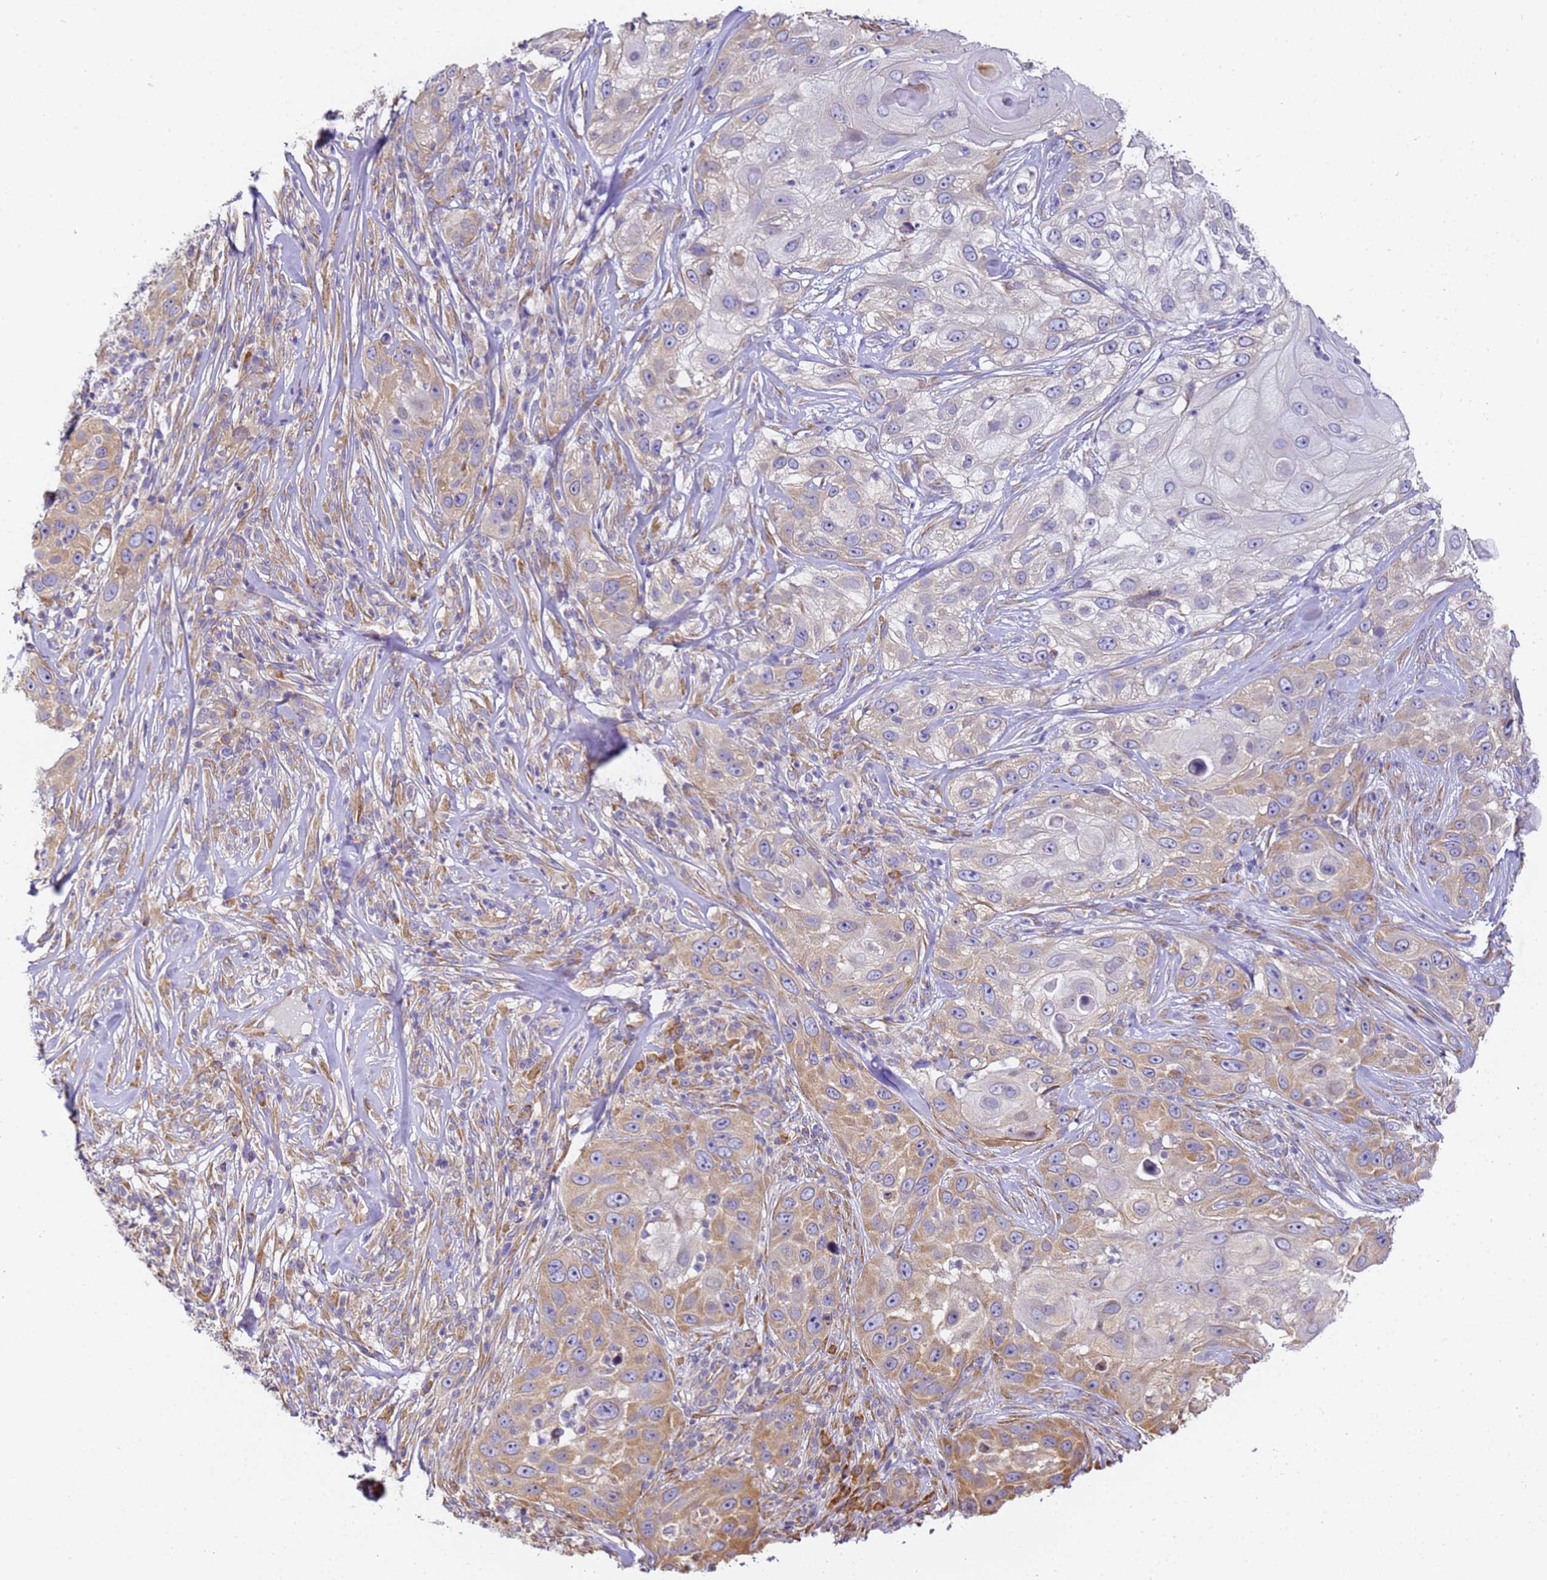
{"staining": {"intensity": "moderate", "quantity": "25%-75%", "location": "cytoplasmic/membranous"}, "tissue": "skin cancer", "cell_type": "Tumor cells", "image_type": "cancer", "snomed": [{"axis": "morphology", "description": "Squamous cell carcinoma, NOS"}, {"axis": "topography", "description": "Skin"}], "caption": "Immunohistochemistry (IHC) histopathology image of skin cancer (squamous cell carcinoma) stained for a protein (brown), which displays medium levels of moderate cytoplasmic/membranous staining in about 25%-75% of tumor cells.", "gene": "RPL13A", "patient": {"sex": "female", "age": 44}}